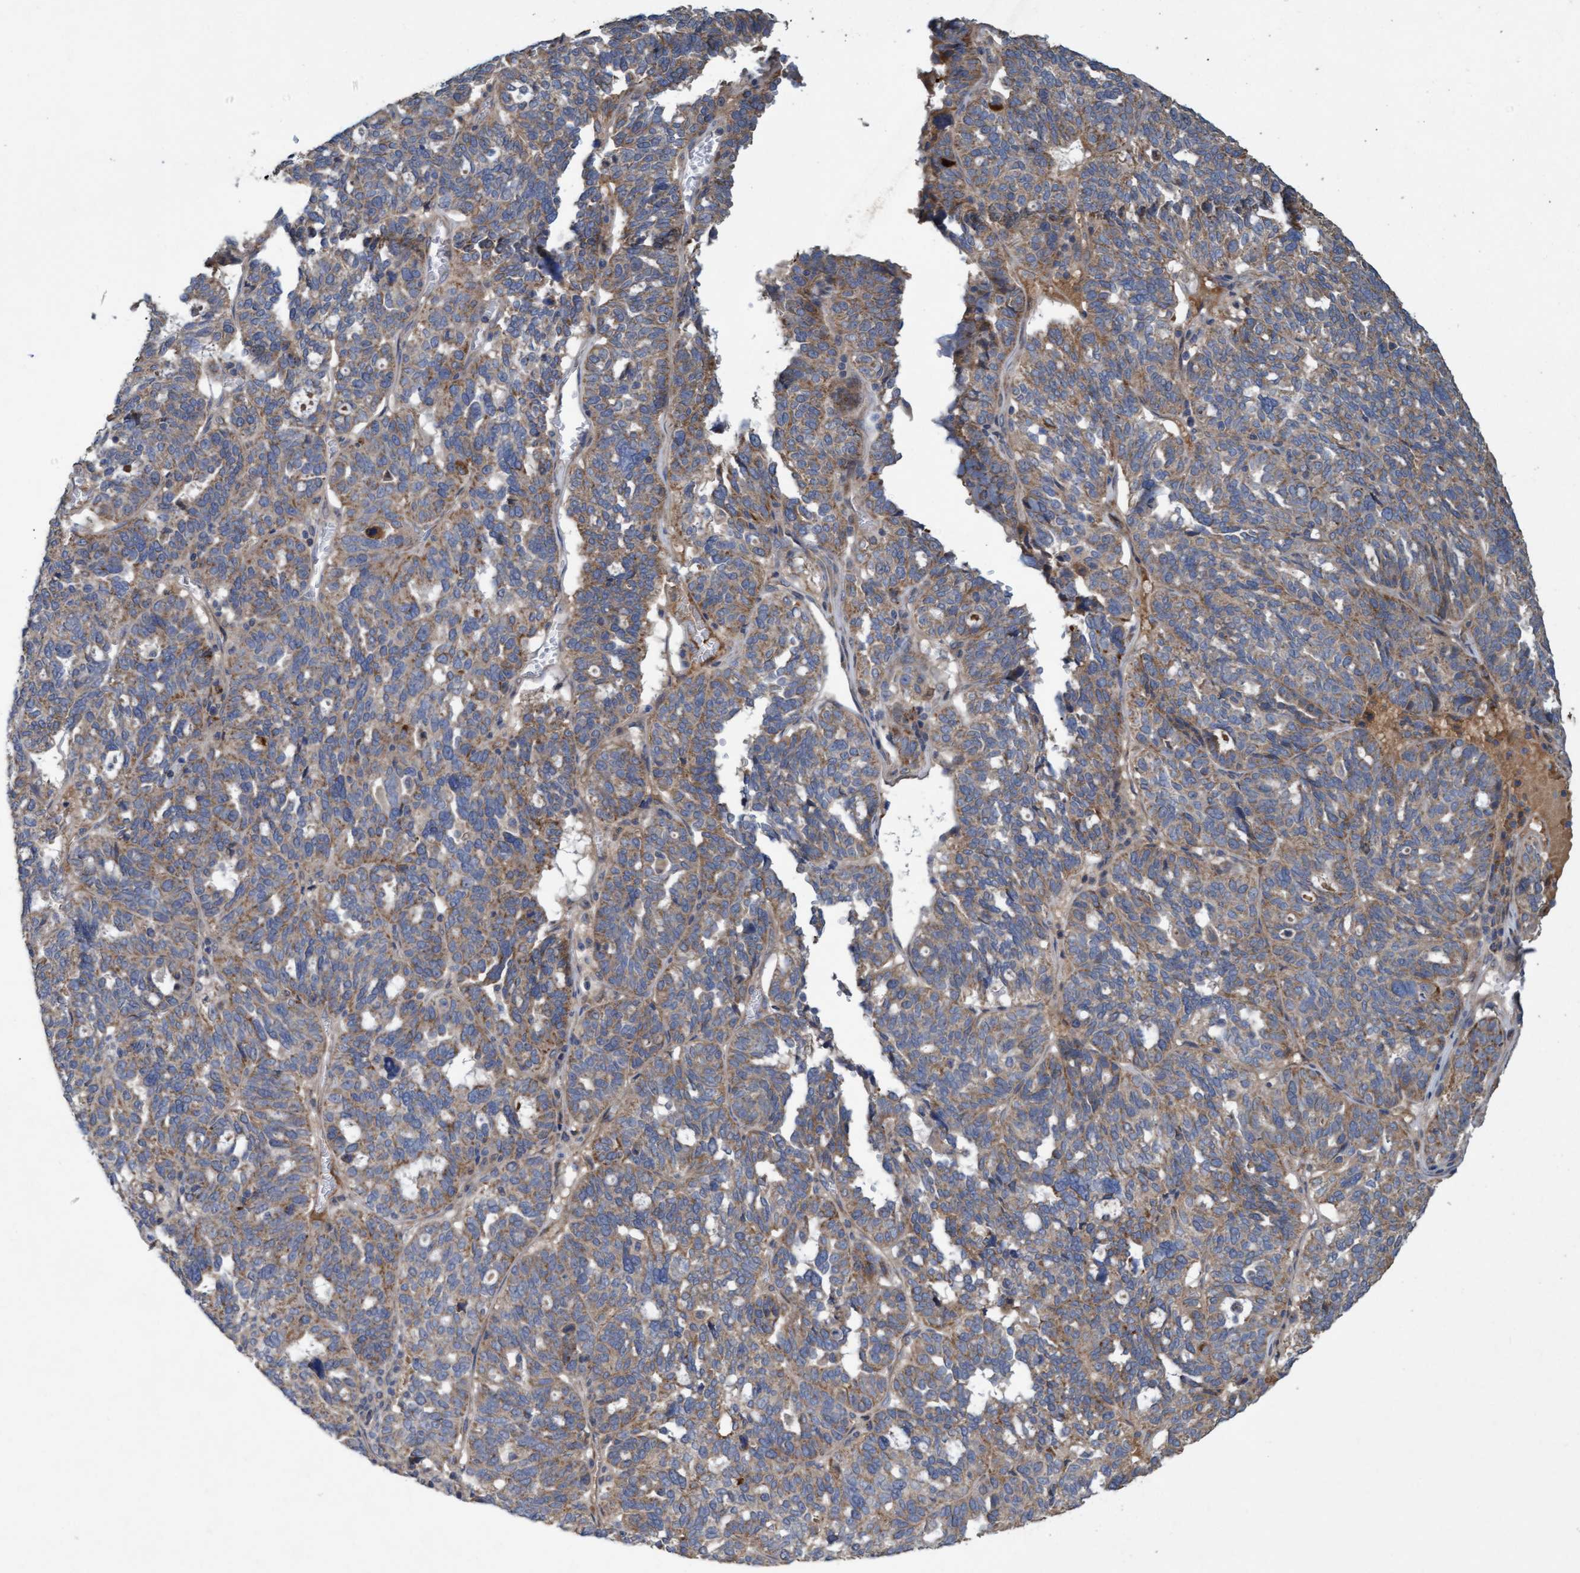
{"staining": {"intensity": "moderate", "quantity": ">75%", "location": "cytoplasmic/membranous"}, "tissue": "ovarian cancer", "cell_type": "Tumor cells", "image_type": "cancer", "snomed": [{"axis": "morphology", "description": "Cystadenocarcinoma, serous, NOS"}, {"axis": "topography", "description": "Ovary"}], "caption": "Immunohistochemistry (IHC) (DAB) staining of ovarian cancer exhibits moderate cytoplasmic/membranous protein staining in about >75% of tumor cells.", "gene": "DDHD2", "patient": {"sex": "female", "age": 59}}